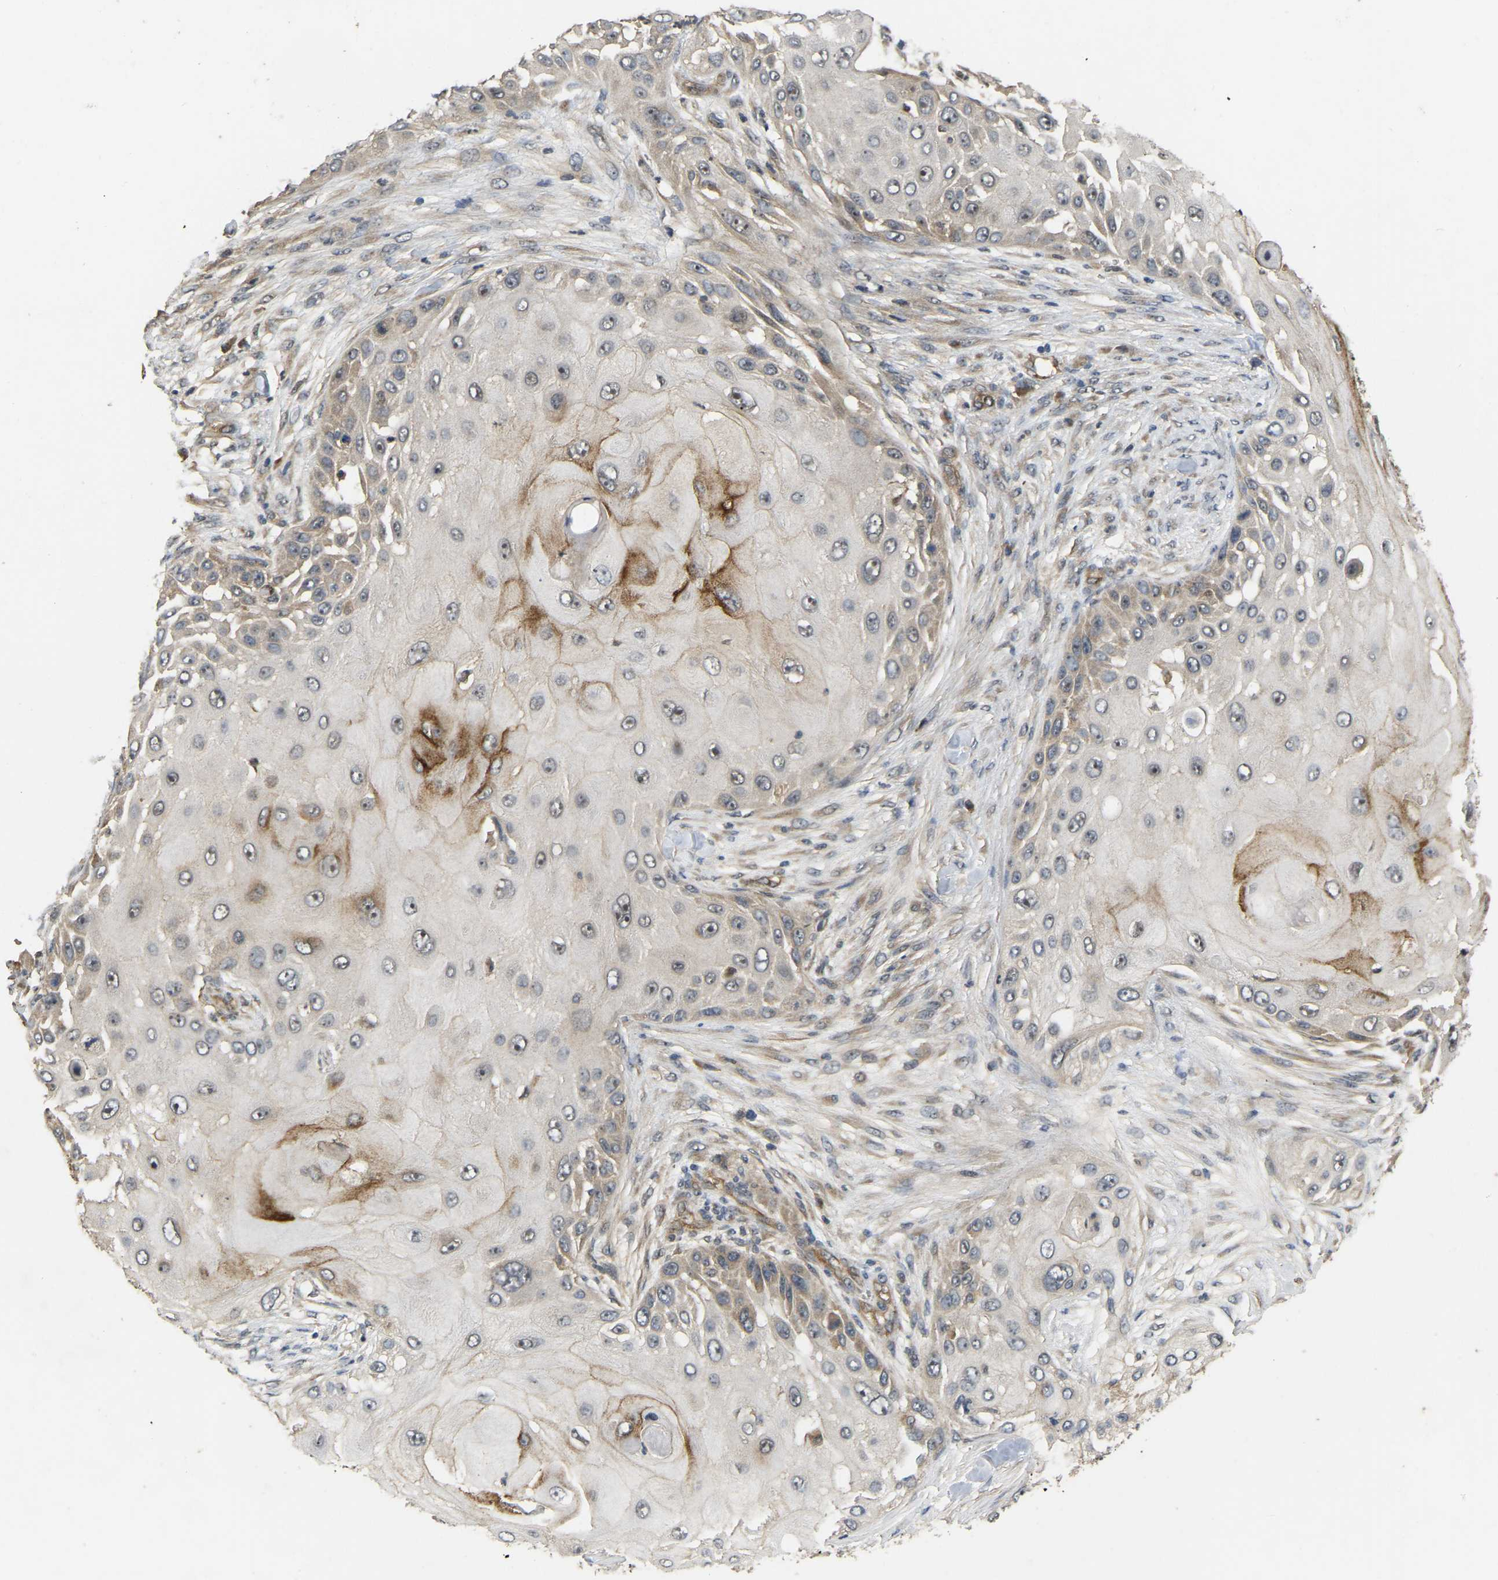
{"staining": {"intensity": "negative", "quantity": "none", "location": "none"}, "tissue": "skin cancer", "cell_type": "Tumor cells", "image_type": "cancer", "snomed": [{"axis": "morphology", "description": "Squamous cell carcinoma, NOS"}, {"axis": "topography", "description": "Skin"}], "caption": "An image of skin cancer stained for a protein shows no brown staining in tumor cells. (Stains: DAB (3,3'-diaminobenzidine) IHC with hematoxylin counter stain, Microscopy: brightfield microscopy at high magnification).", "gene": "LIMK2", "patient": {"sex": "female", "age": 44}}